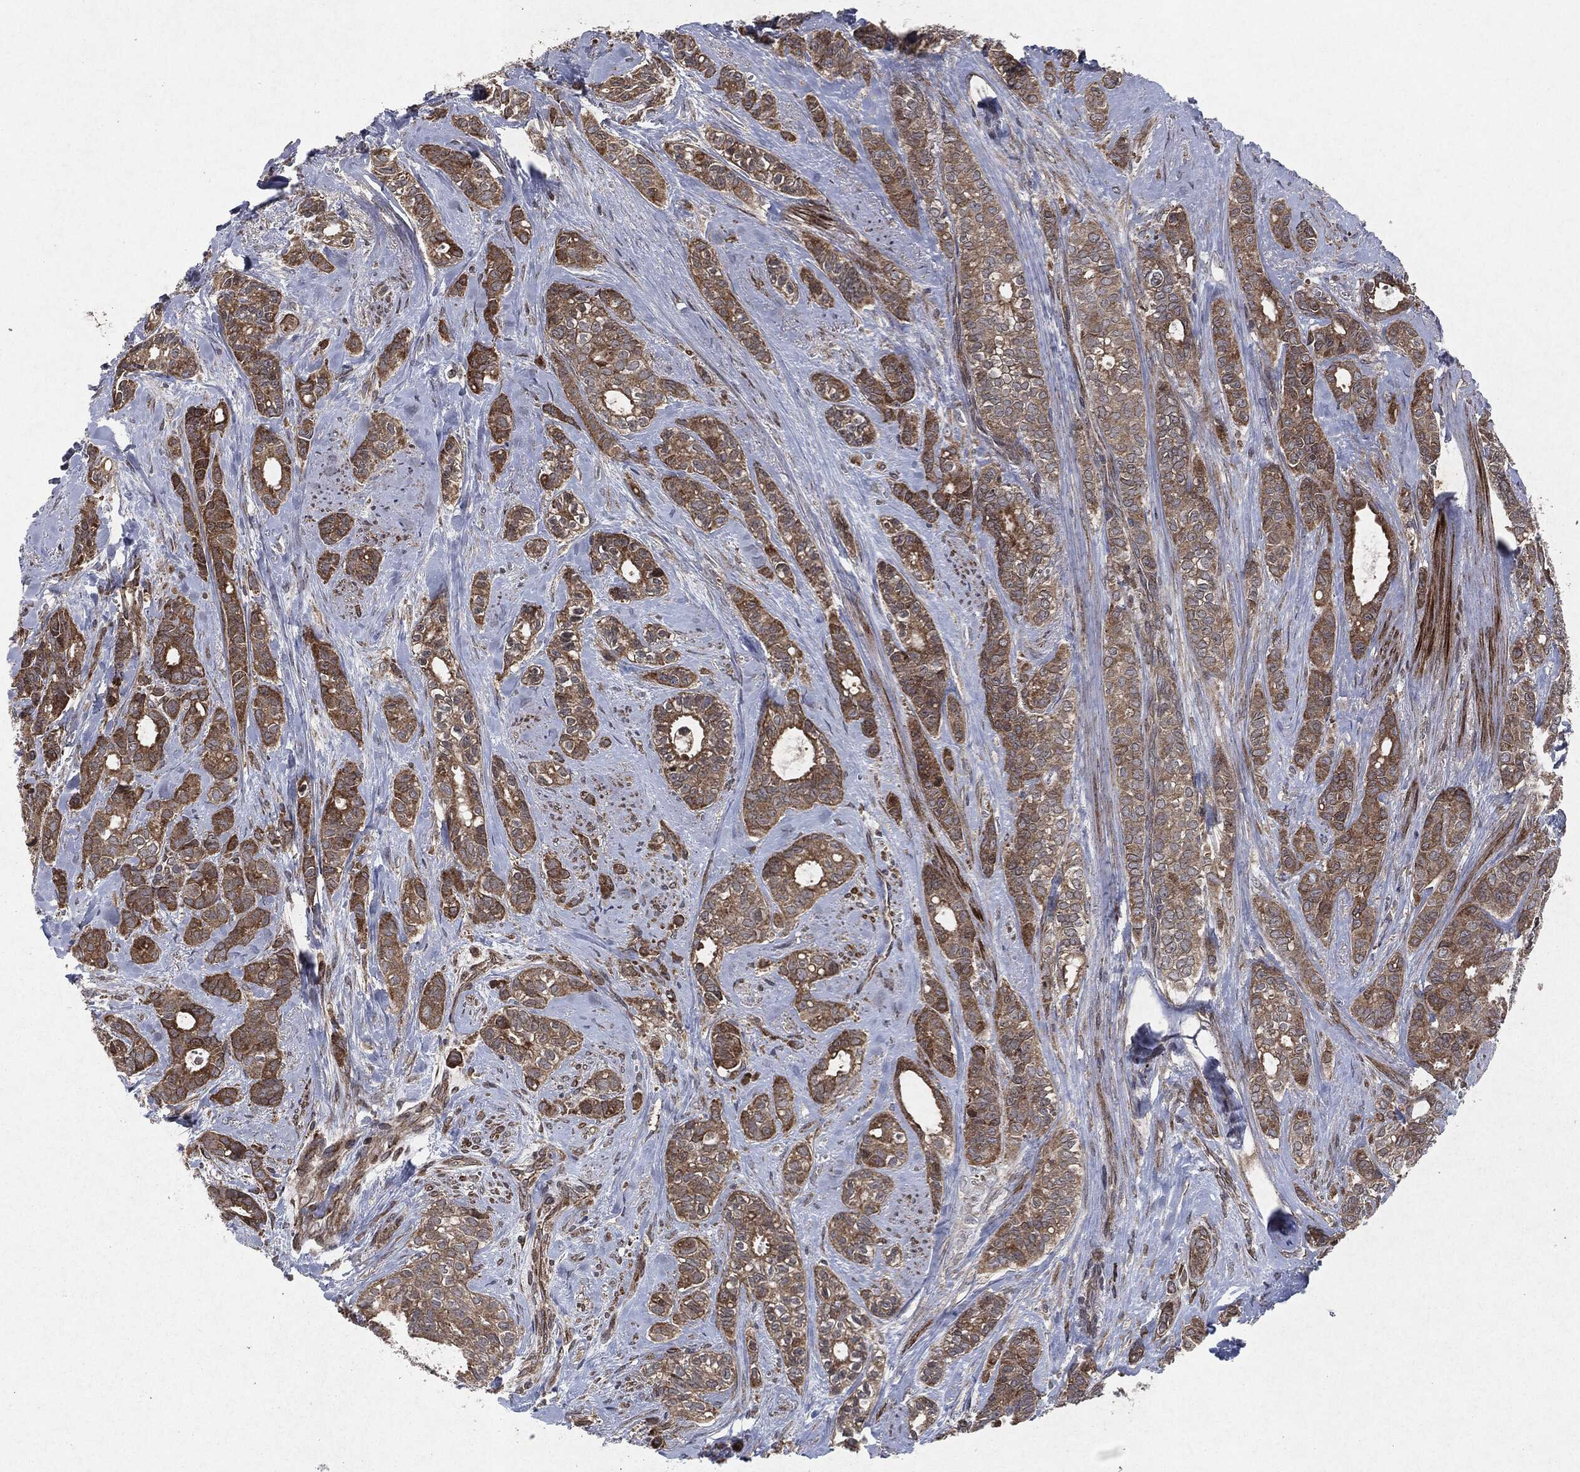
{"staining": {"intensity": "moderate", "quantity": ">75%", "location": "cytoplasmic/membranous"}, "tissue": "breast cancer", "cell_type": "Tumor cells", "image_type": "cancer", "snomed": [{"axis": "morphology", "description": "Duct carcinoma"}, {"axis": "topography", "description": "Breast"}], "caption": "The micrograph shows immunohistochemical staining of breast cancer (intraductal carcinoma). There is moderate cytoplasmic/membranous staining is present in about >75% of tumor cells.", "gene": "RAF1", "patient": {"sex": "female", "age": 71}}